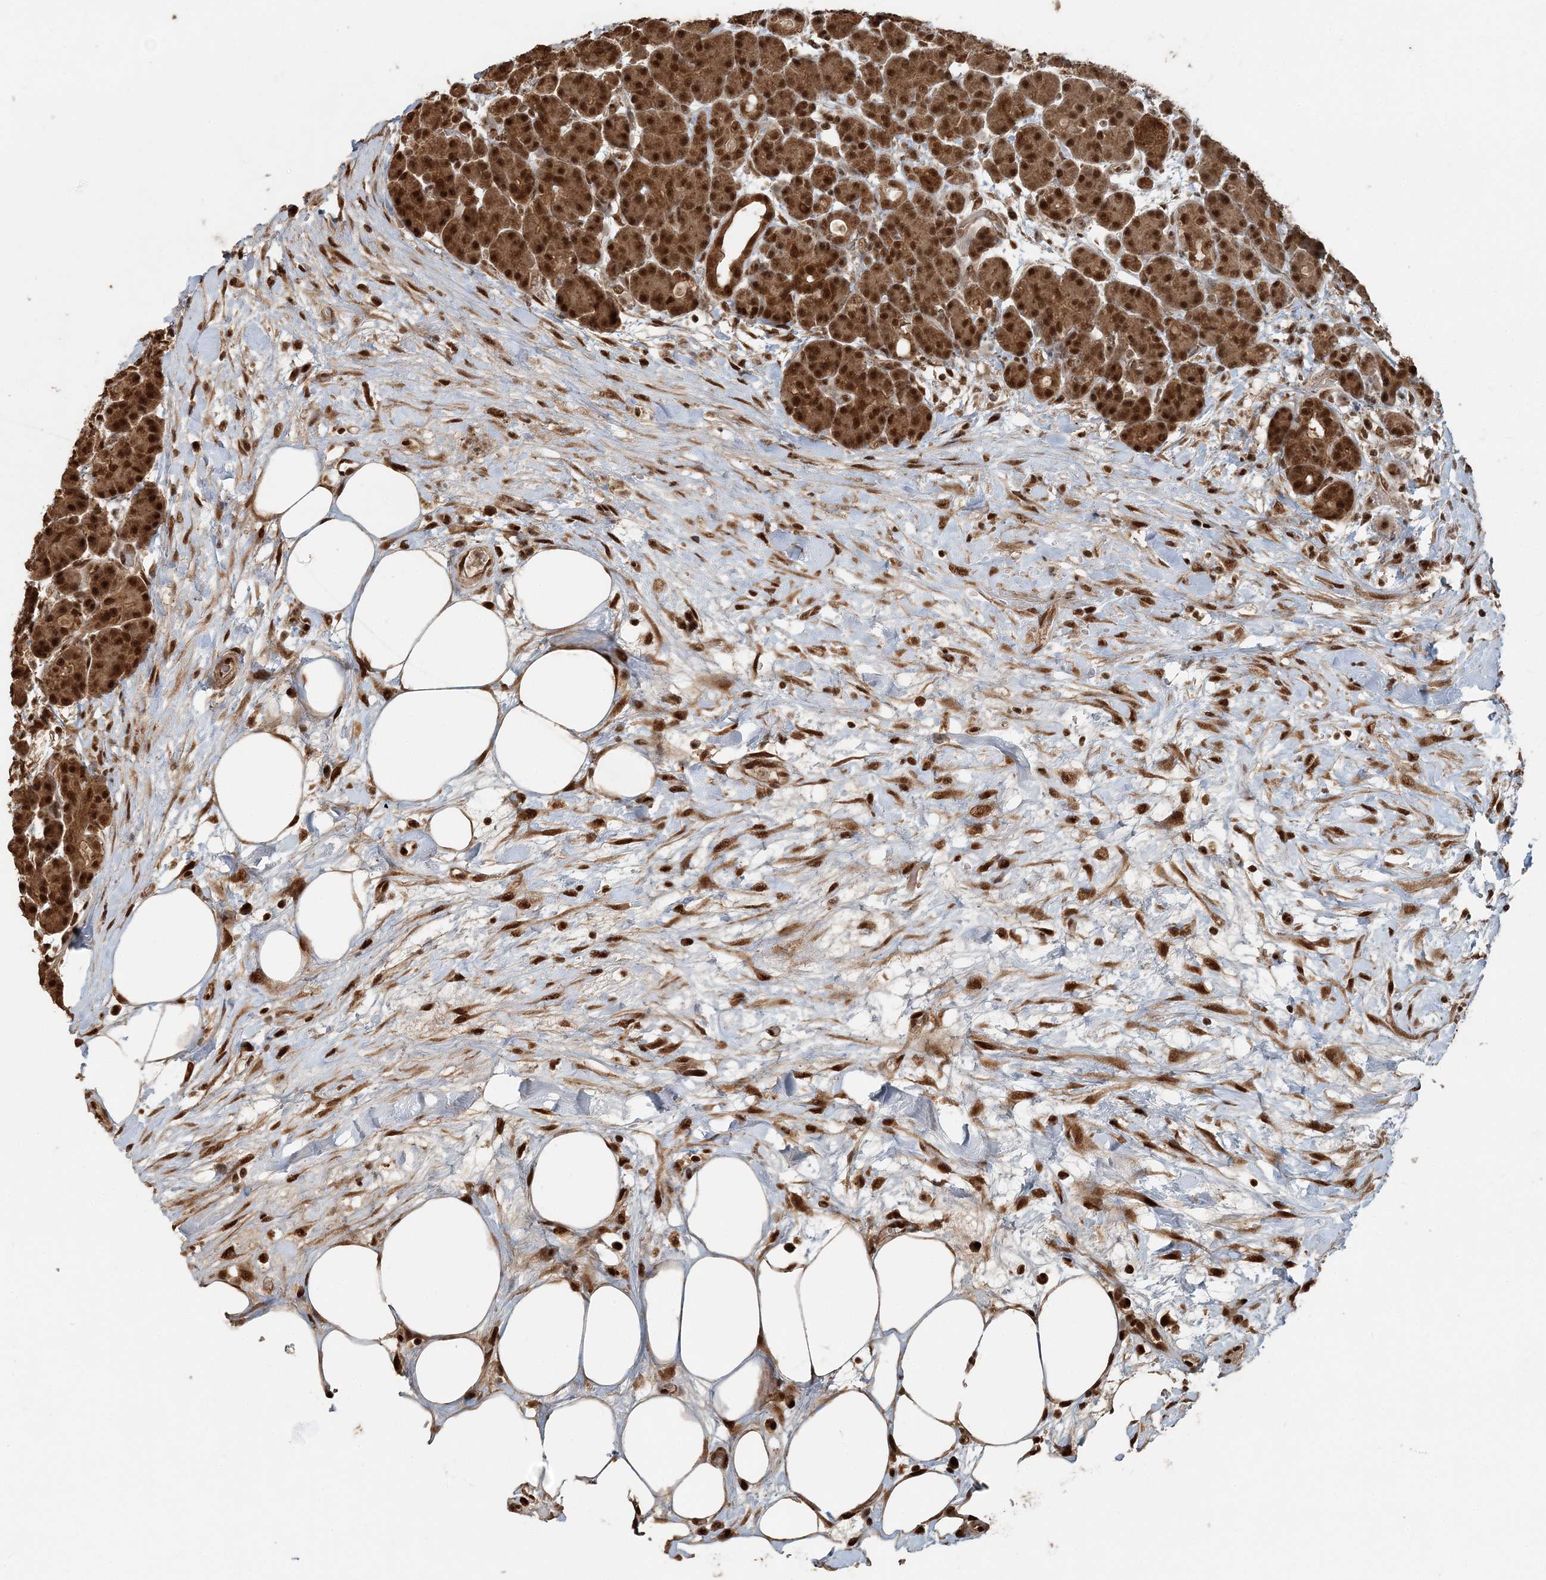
{"staining": {"intensity": "strong", "quantity": ">75%", "location": "cytoplasmic/membranous,nuclear"}, "tissue": "pancreas", "cell_type": "Exocrine glandular cells", "image_type": "normal", "snomed": [{"axis": "morphology", "description": "Normal tissue, NOS"}, {"axis": "topography", "description": "Pancreas"}], "caption": "Brown immunohistochemical staining in normal pancreas shows strong cytoplasmic/membranous,nuclear expression in approximately >75% of exocrine glandular cells.", "gene": "ARHGAP35", "patient": {"sex": "male", "age": 63}}